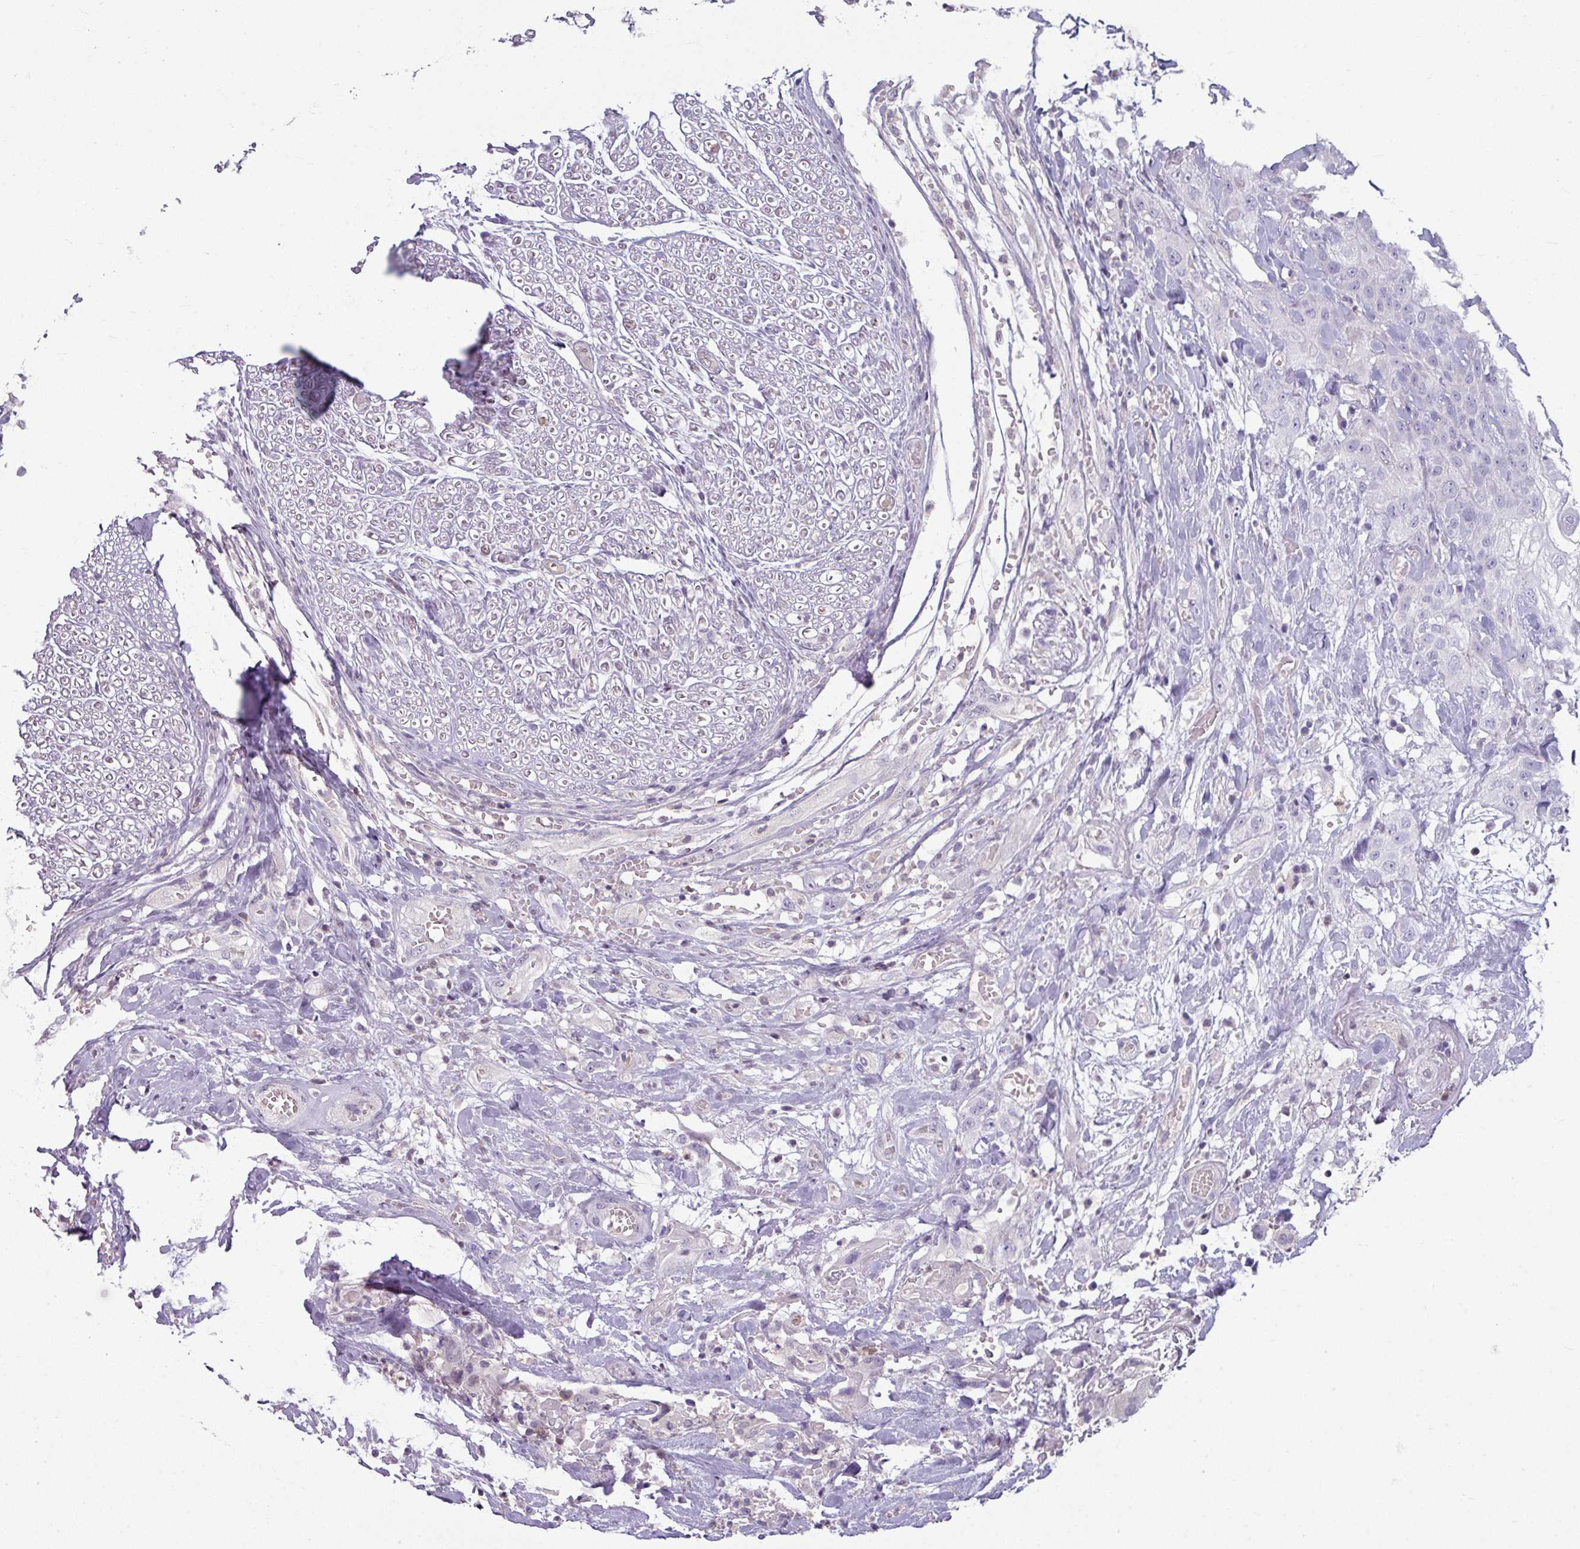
{"staining": {"intensity": "negative", "quantity": "none", "location": "none"}, "tissue": "head and neck cancer", "cell_type": "Tumor cells", "image_type": "cancer", "snomed": [{"axis": "morphology", "description": "Squamous cell carcinoma, NOS"}, {"axis": "topography", "description": "Head-Neck"}], "caption": "DAB immunohistochemical staining of human head and neck cancer exhibits no significant staining in tumor cells.", "gene": "STAT5A", "patient": {"sex": "female", "age": 43}}